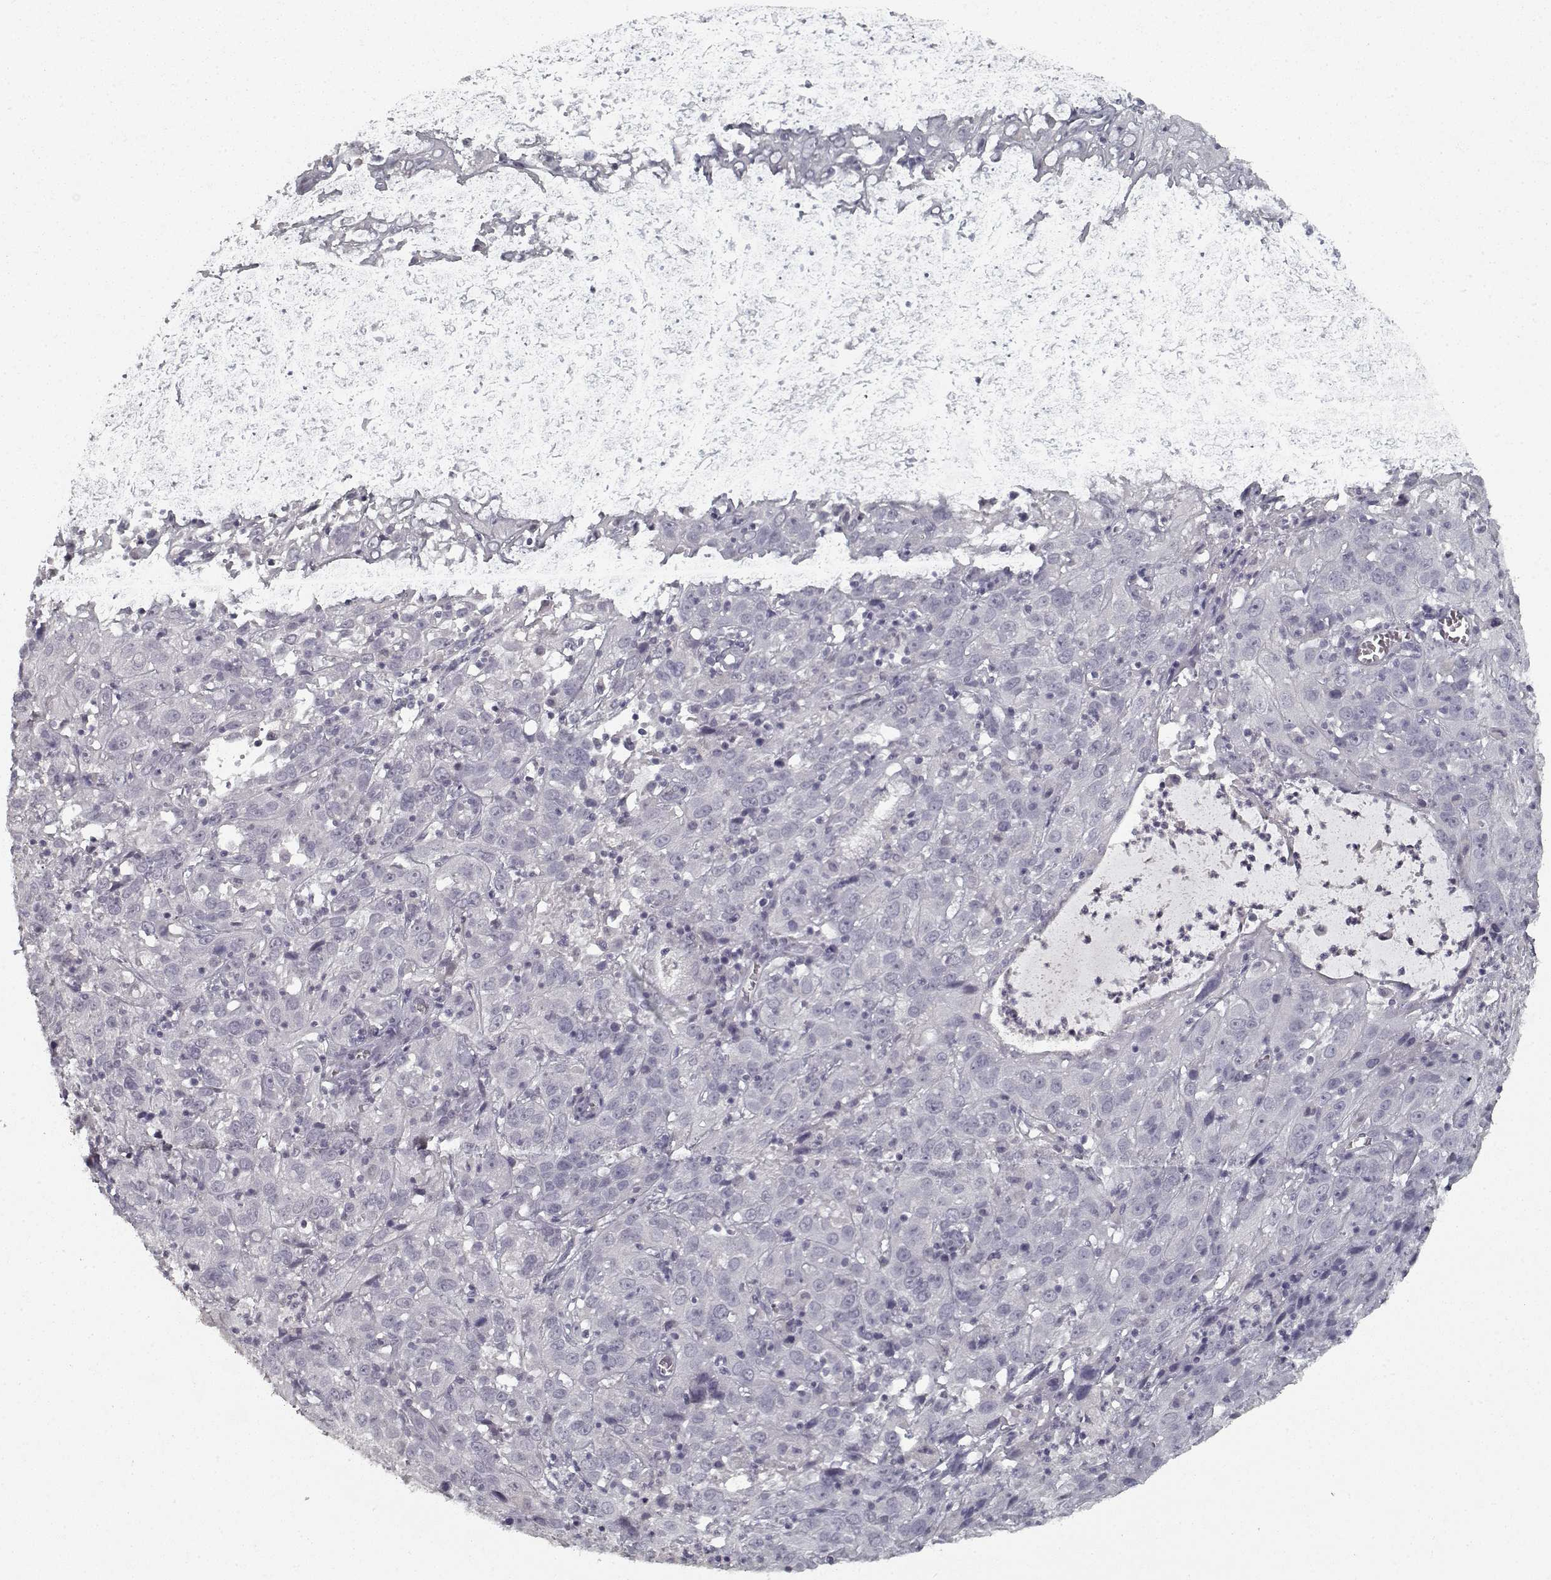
{"staining": {"intensity": "negative", "quantity": "none", "location": "none"}, "tissue": "cervical cancer", "cell_type": "Tumor cells", "image_type": "cancer", "snomed": [{"axis": "morphology", "description": "Squamous cell carcinoma, NOS"}, {"axis": "topography", "description": "Cervix"}], "caption": "An IHC micrograph of cervical cancer (squamous cell carcinoma) is shown. There is no staining in tumor cells of cervical cancer (squamous cell carcinoma).", "gene": "GAD2", "patient": {"sex": "female", "age": 32}}